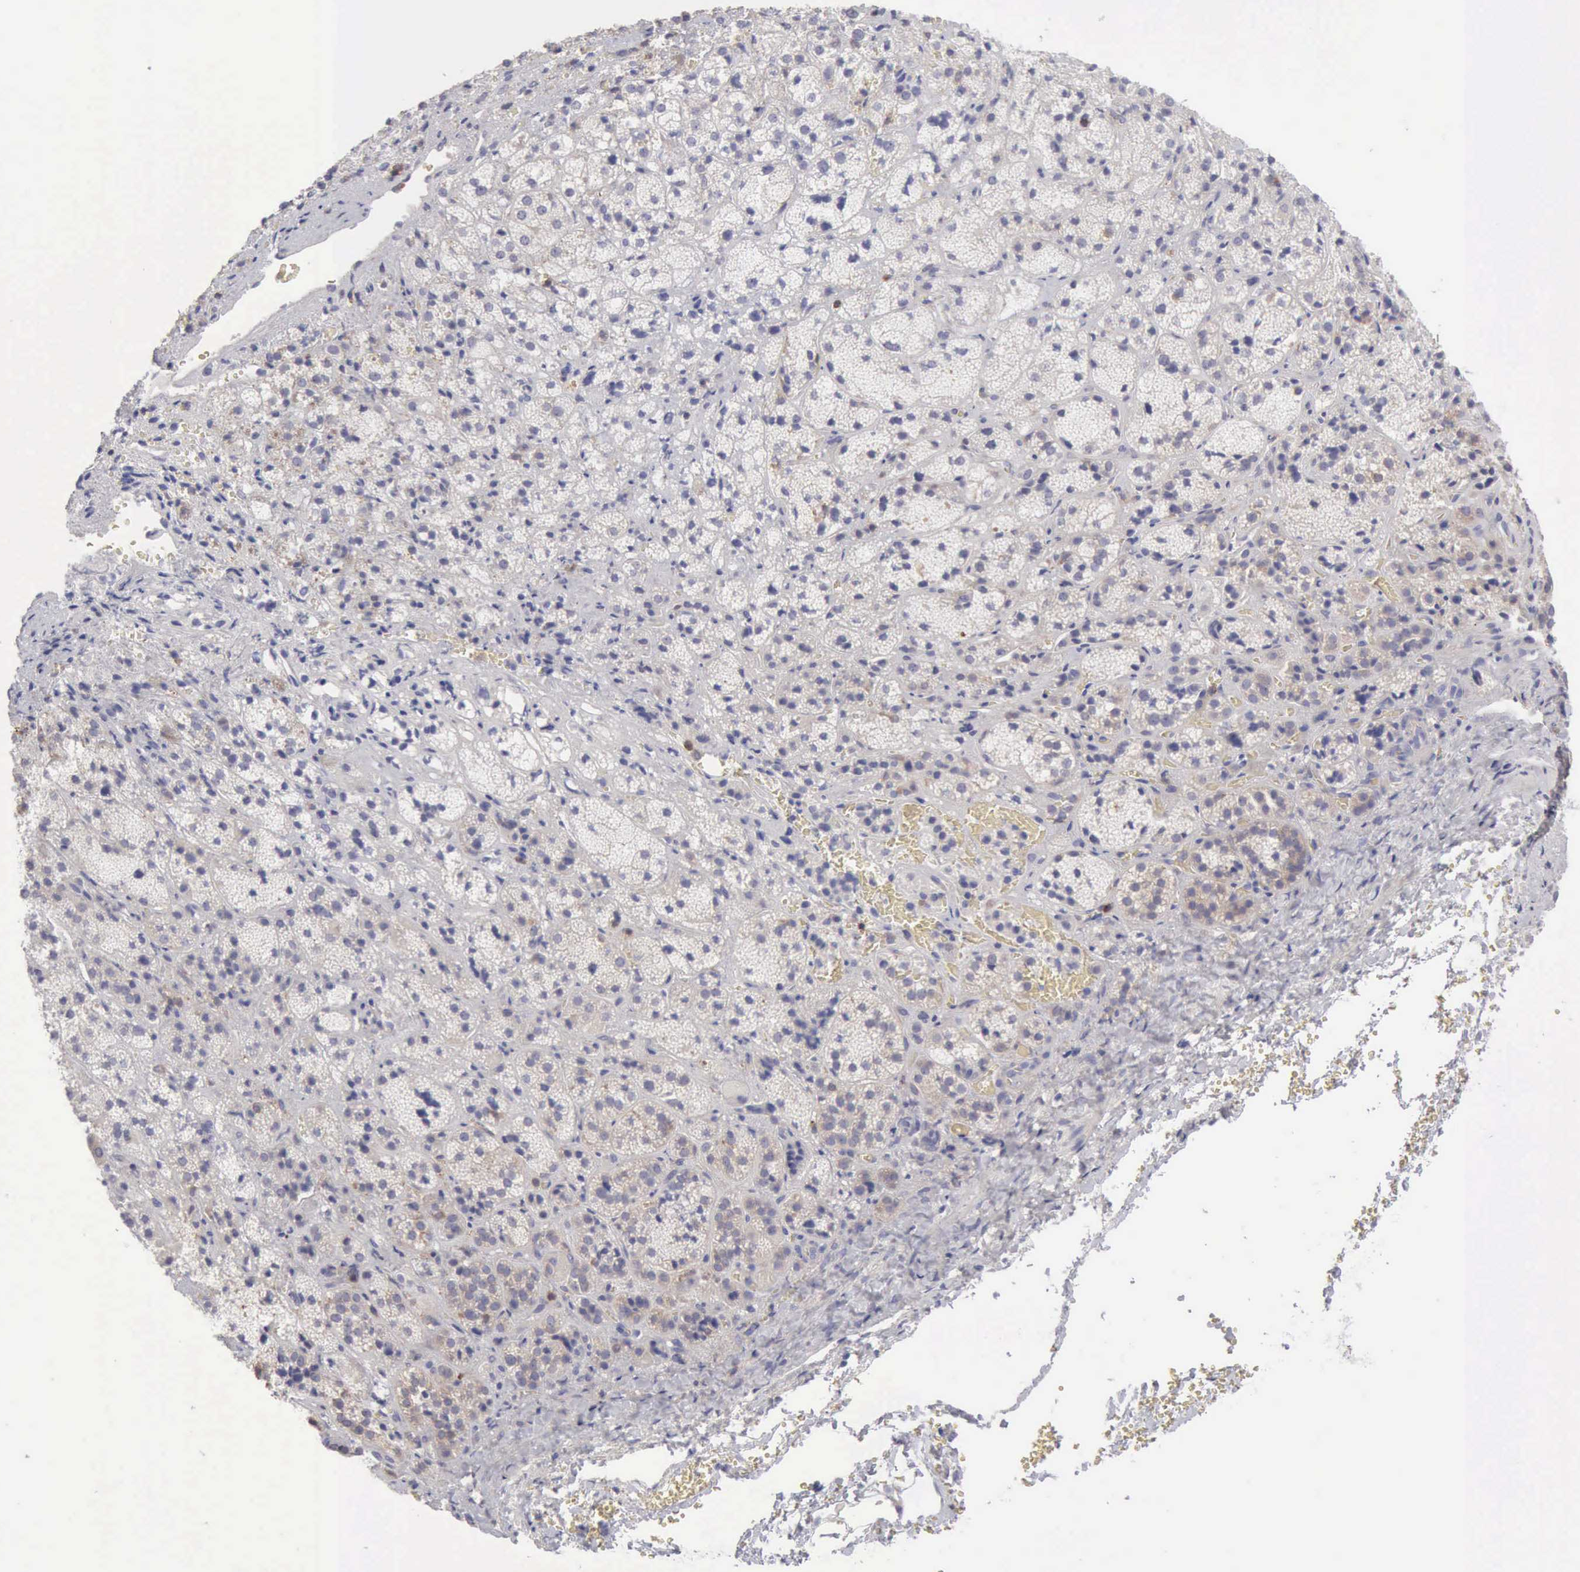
{"staining": {"intensity": "weak", "quantity": "<25%", "location": "cytoplasmic/membranous"}, "tissue": "adrenal gland", "cell_type": "Glandular cells", "image_type": "normal", "snomed": [{"axis": "morphology", "description": "Normal tissue, NOS"}, {"axis": "topography", "description": "Adrenal gland"}], "caption": "Image shows no significant protein expression in glandular cells of benign adrenal gland. (Stains: DAB immunohistochemistry (IHC) with hematoxylin counter stain, Microscopy: brightfield microscopy at high magnification).", "gene": "SASH3", "patient": {"sex": "female", "age": 71}}